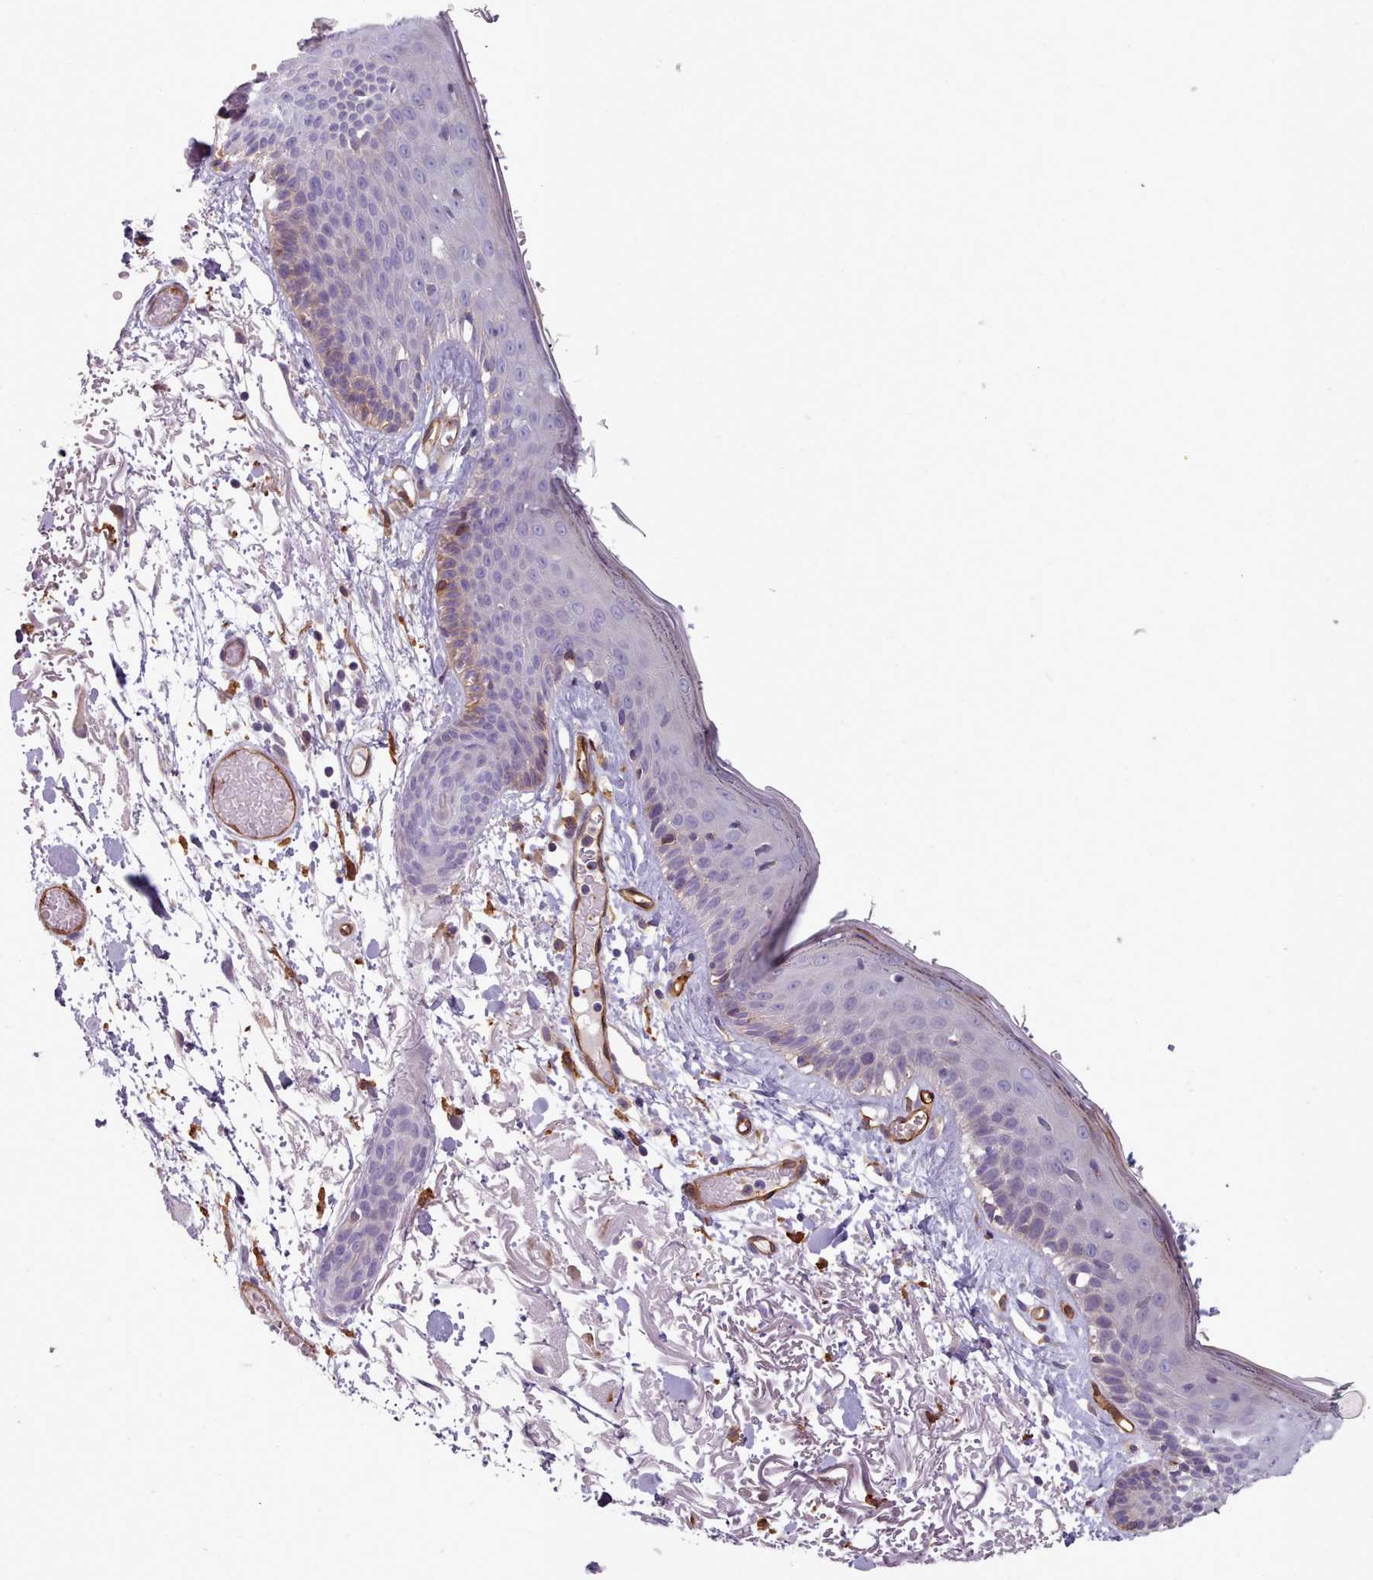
{"staining": {"intensity": "negative", "quantity": "none", "location": "none"}, "tissue": "skin", "cell_type": "Fibroblasts", "image_type": "normal", "snomed": [{"axis": "morphology", "description": "Normal tissue, NOS"}, {"axis": "topography", "description": "Skin"}], "caption": "Image shows no significant protein expression in fibroblasts of benign skin. Brightfield microscopy of immunohistochemistry (IHC) stained with DAB (3,3'-diaminobenzidine) (brown) and hematoxylin (blue), captured at high magnification.", "gene": "CD300LF", "patient": {"sex": "male", "age": 79}}